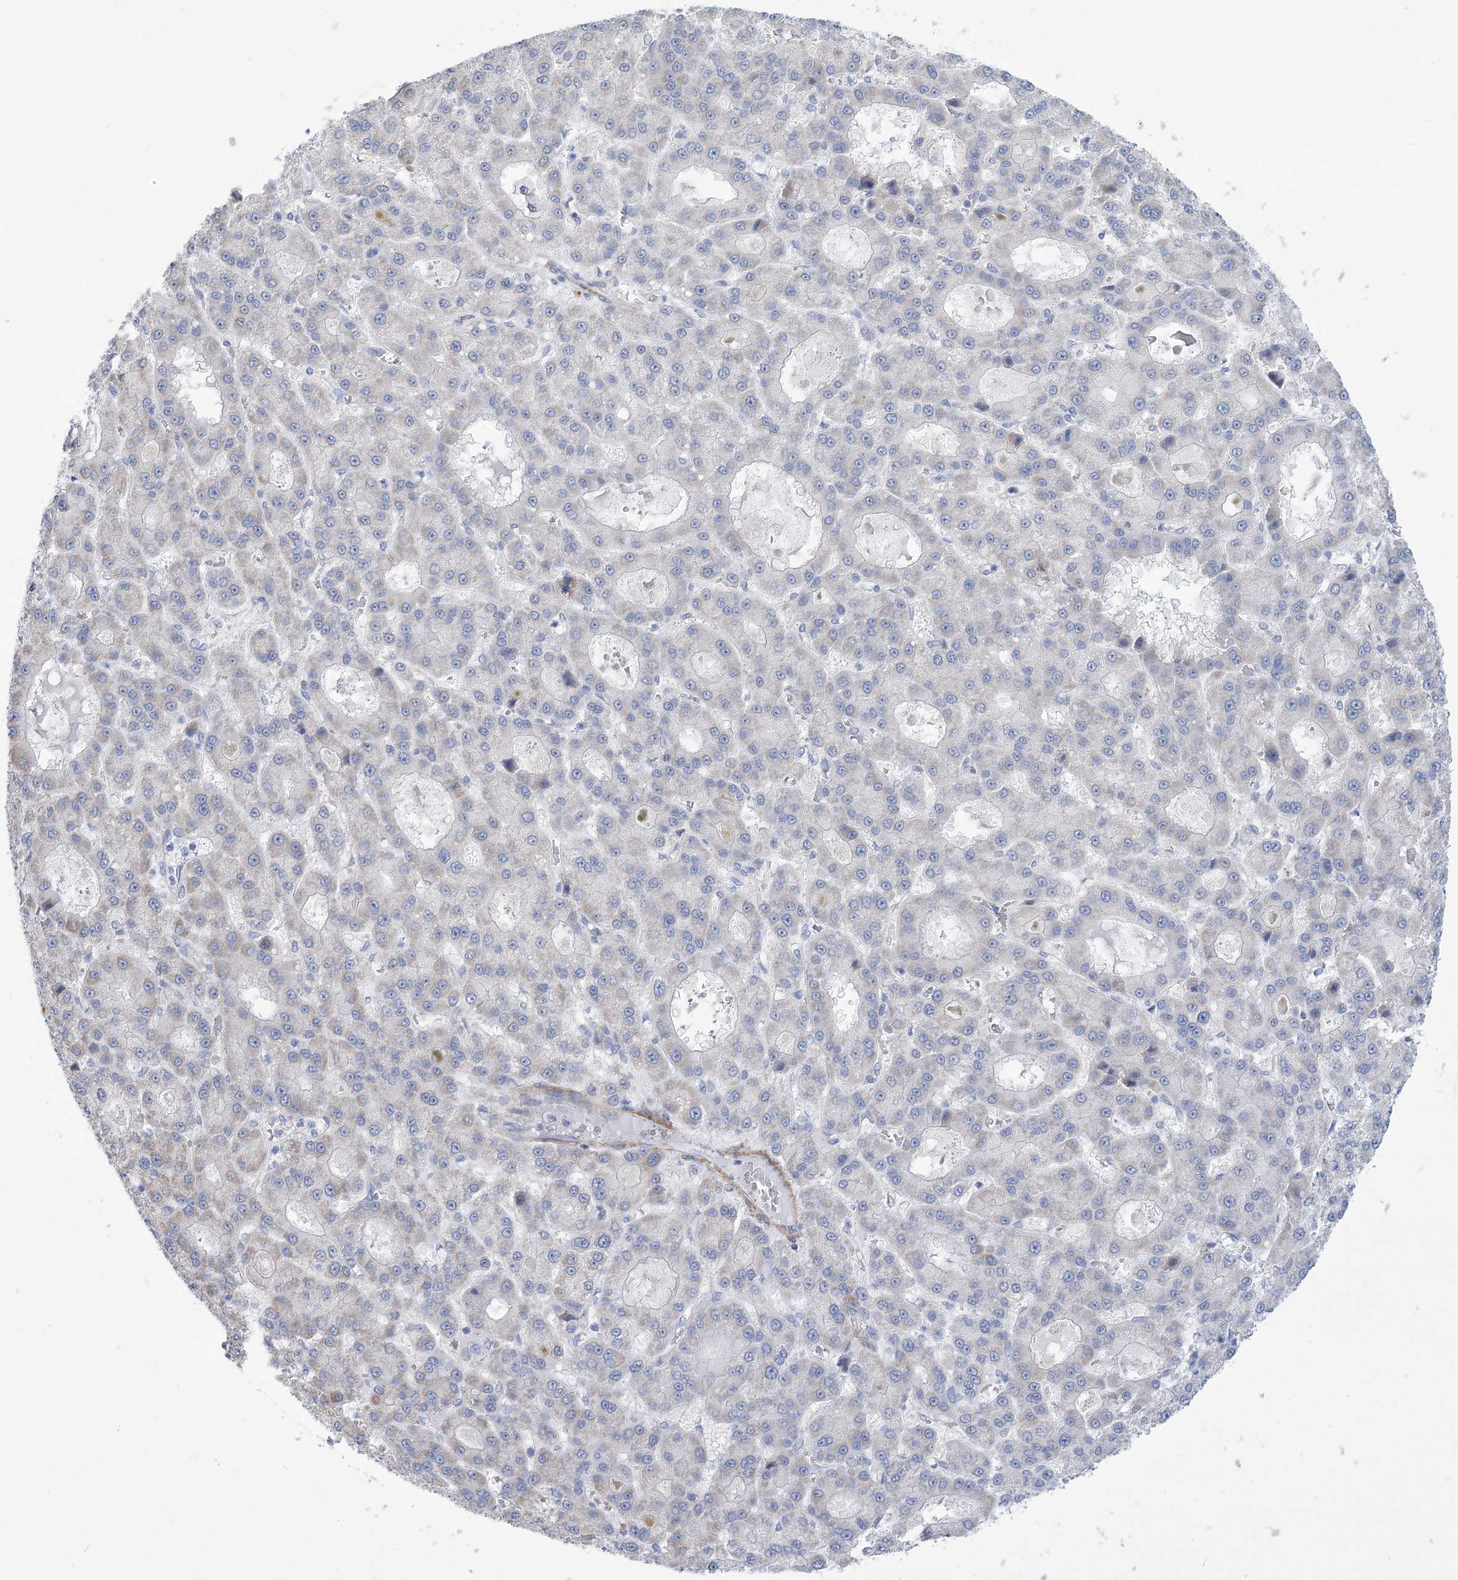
{"staining": {"intensity": "negative", "quantity": "none", "location": "none"}, "tissue": "liver cancer", "cell_type": "Tumor cells", "image_type": "cancer", "snomed": [{"axis": "morphology", "description": "Carcinoma, Hepatocellular, NOS"}, {"axis": "topography", "description": "Liver"}], "caption": "There is no significant staining in tumor cells of liver cancer.", "gene": "WDR74", "patient": {"sex": "male", "age": 70}}